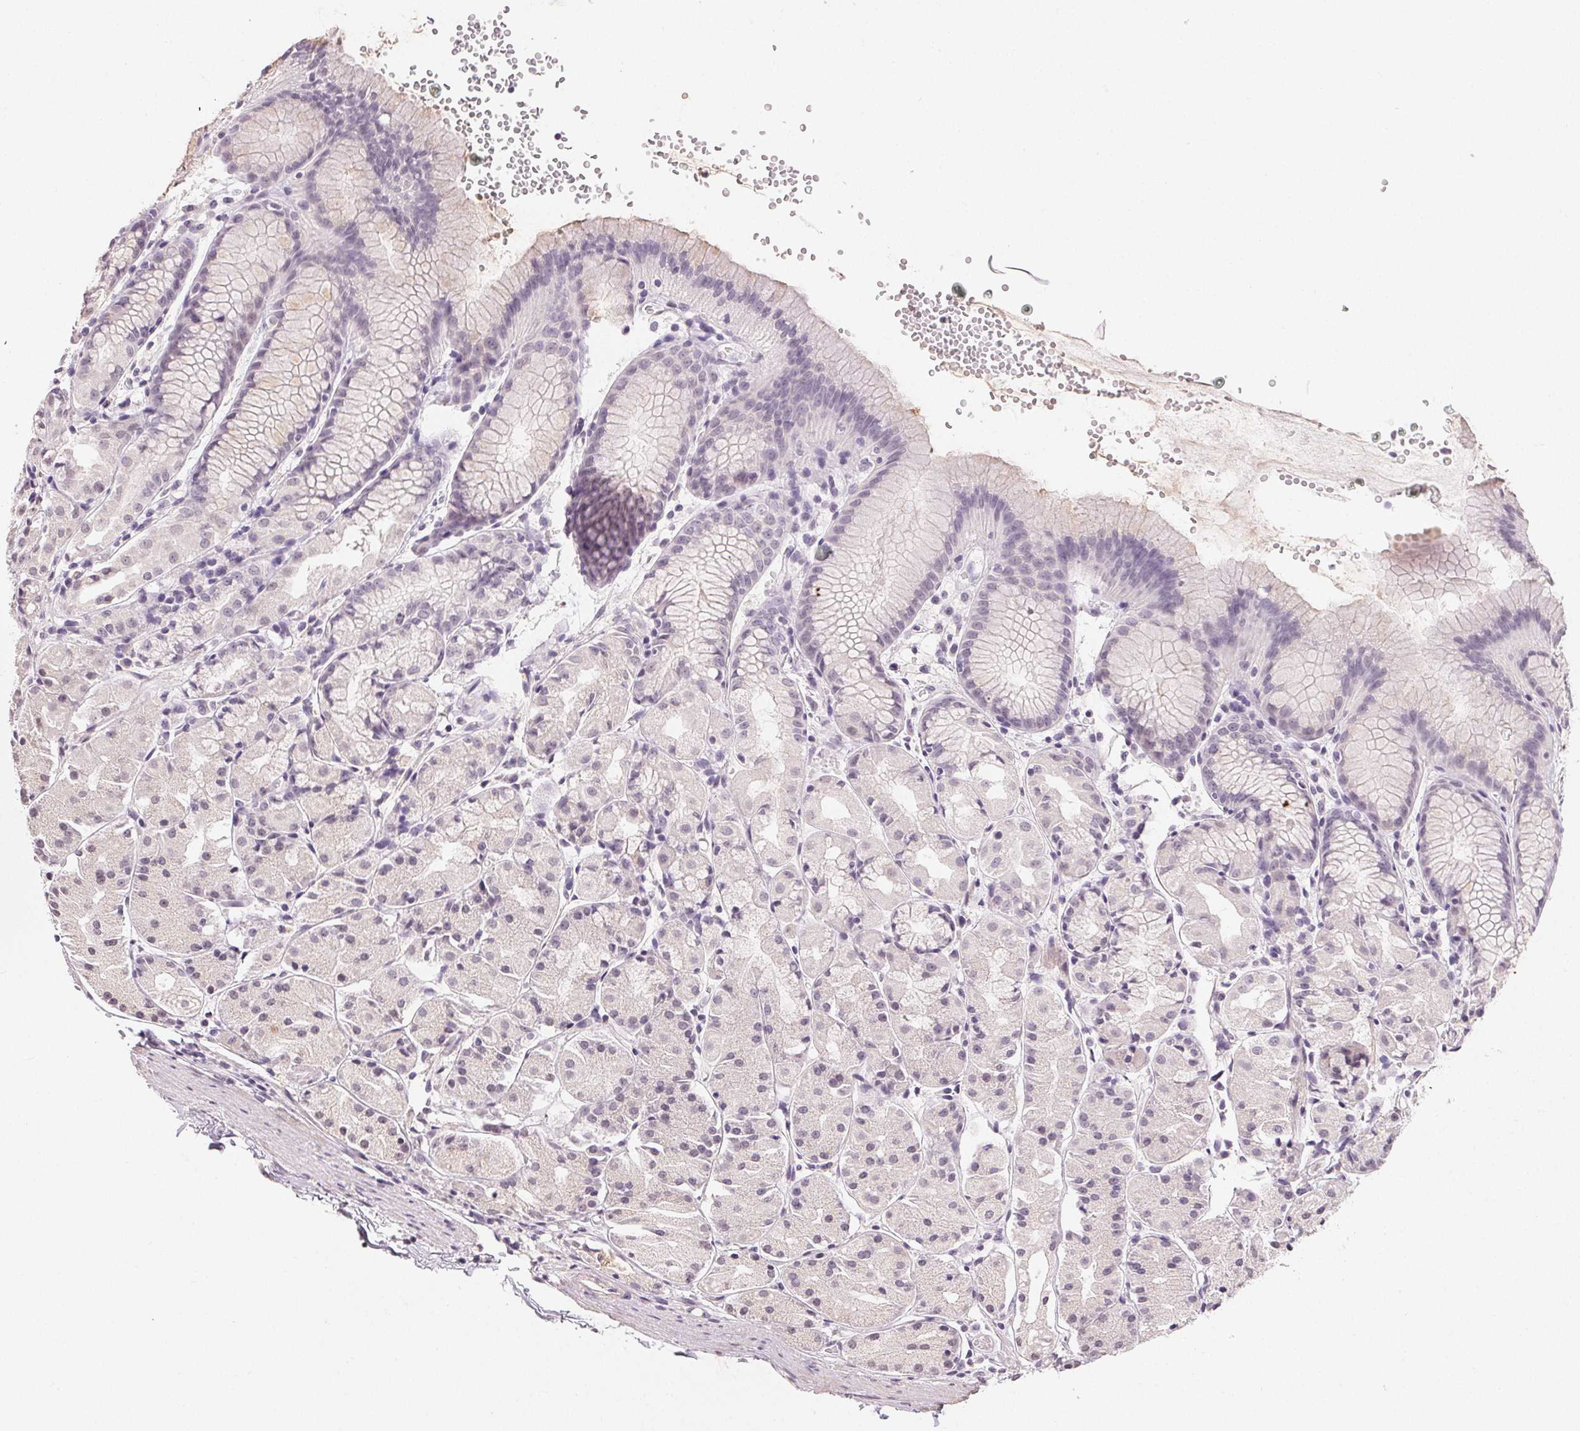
{"staining": {"intensity": "negative", "quantity": "none", "location": "none"}, "tissue": "stomach", "cell_type": "Glandular cells", "image_type": "normal", "snomed": [{"axis": "morphology", "description": "Normal tissue, NOS"}, {"axis": "topography", "description": "Stomach, upper"}], "caption": "This is an immunohistochemistry histopathology image of normal human stomach. There is no staining in glandular cells.", "gene": "TMEM174", "patient": {"sex": "male", "age": 47}}